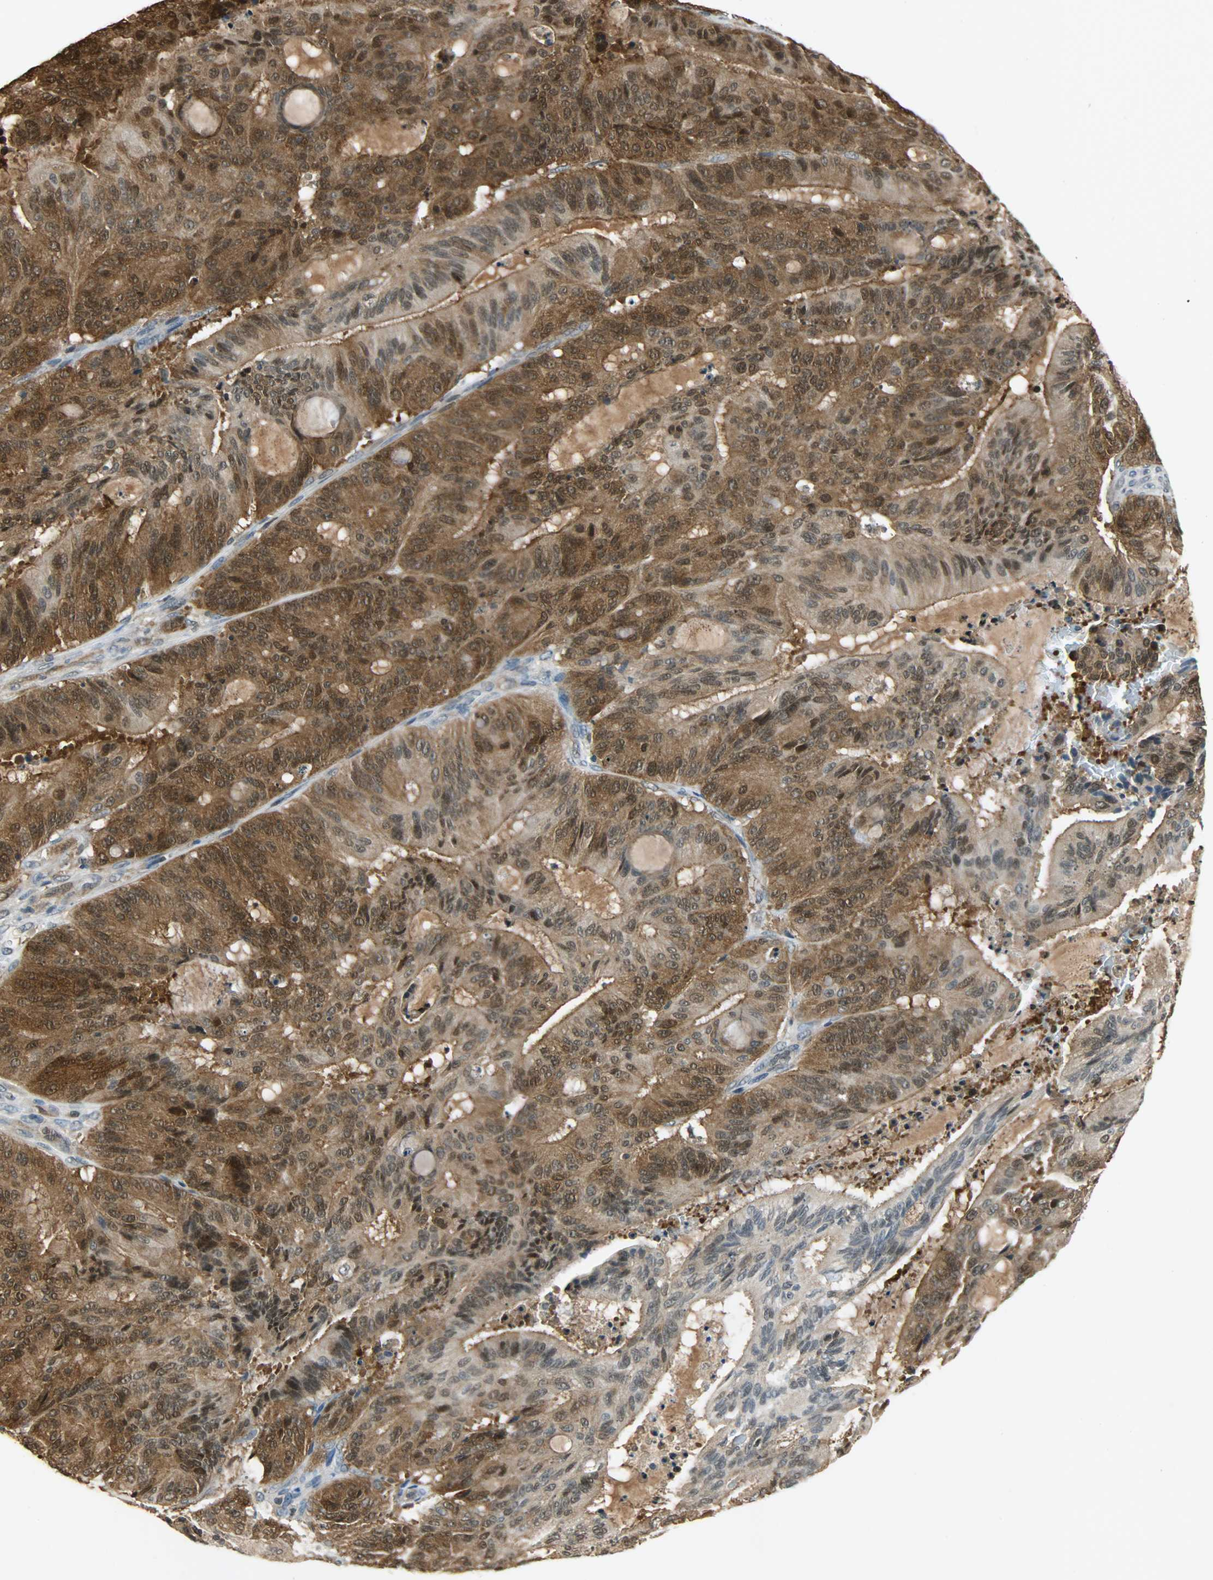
{"staining": {"intensity": "strong", "quantity": ">75%", "location": "cytoplasmic/membranous,nuclear"}, "tissue": "liver cancer", "cell_type": "Tumor cells", "image_type": "cancer", "snomed": [{"axis": "morphology", "description": "Cholangiocarcinoma"}, {"axis": "topography", "description": "Liver"}], "caption": "Immunohistochemical staining of human cholangiocarcinoma (liver) shows high levels of strong cytoplasmic/membranous and nuclear positivity in approximately >75% of tumor cells.", "gene": "EIF4EBP1", "patient": {"sex": "female", "age": 73}}